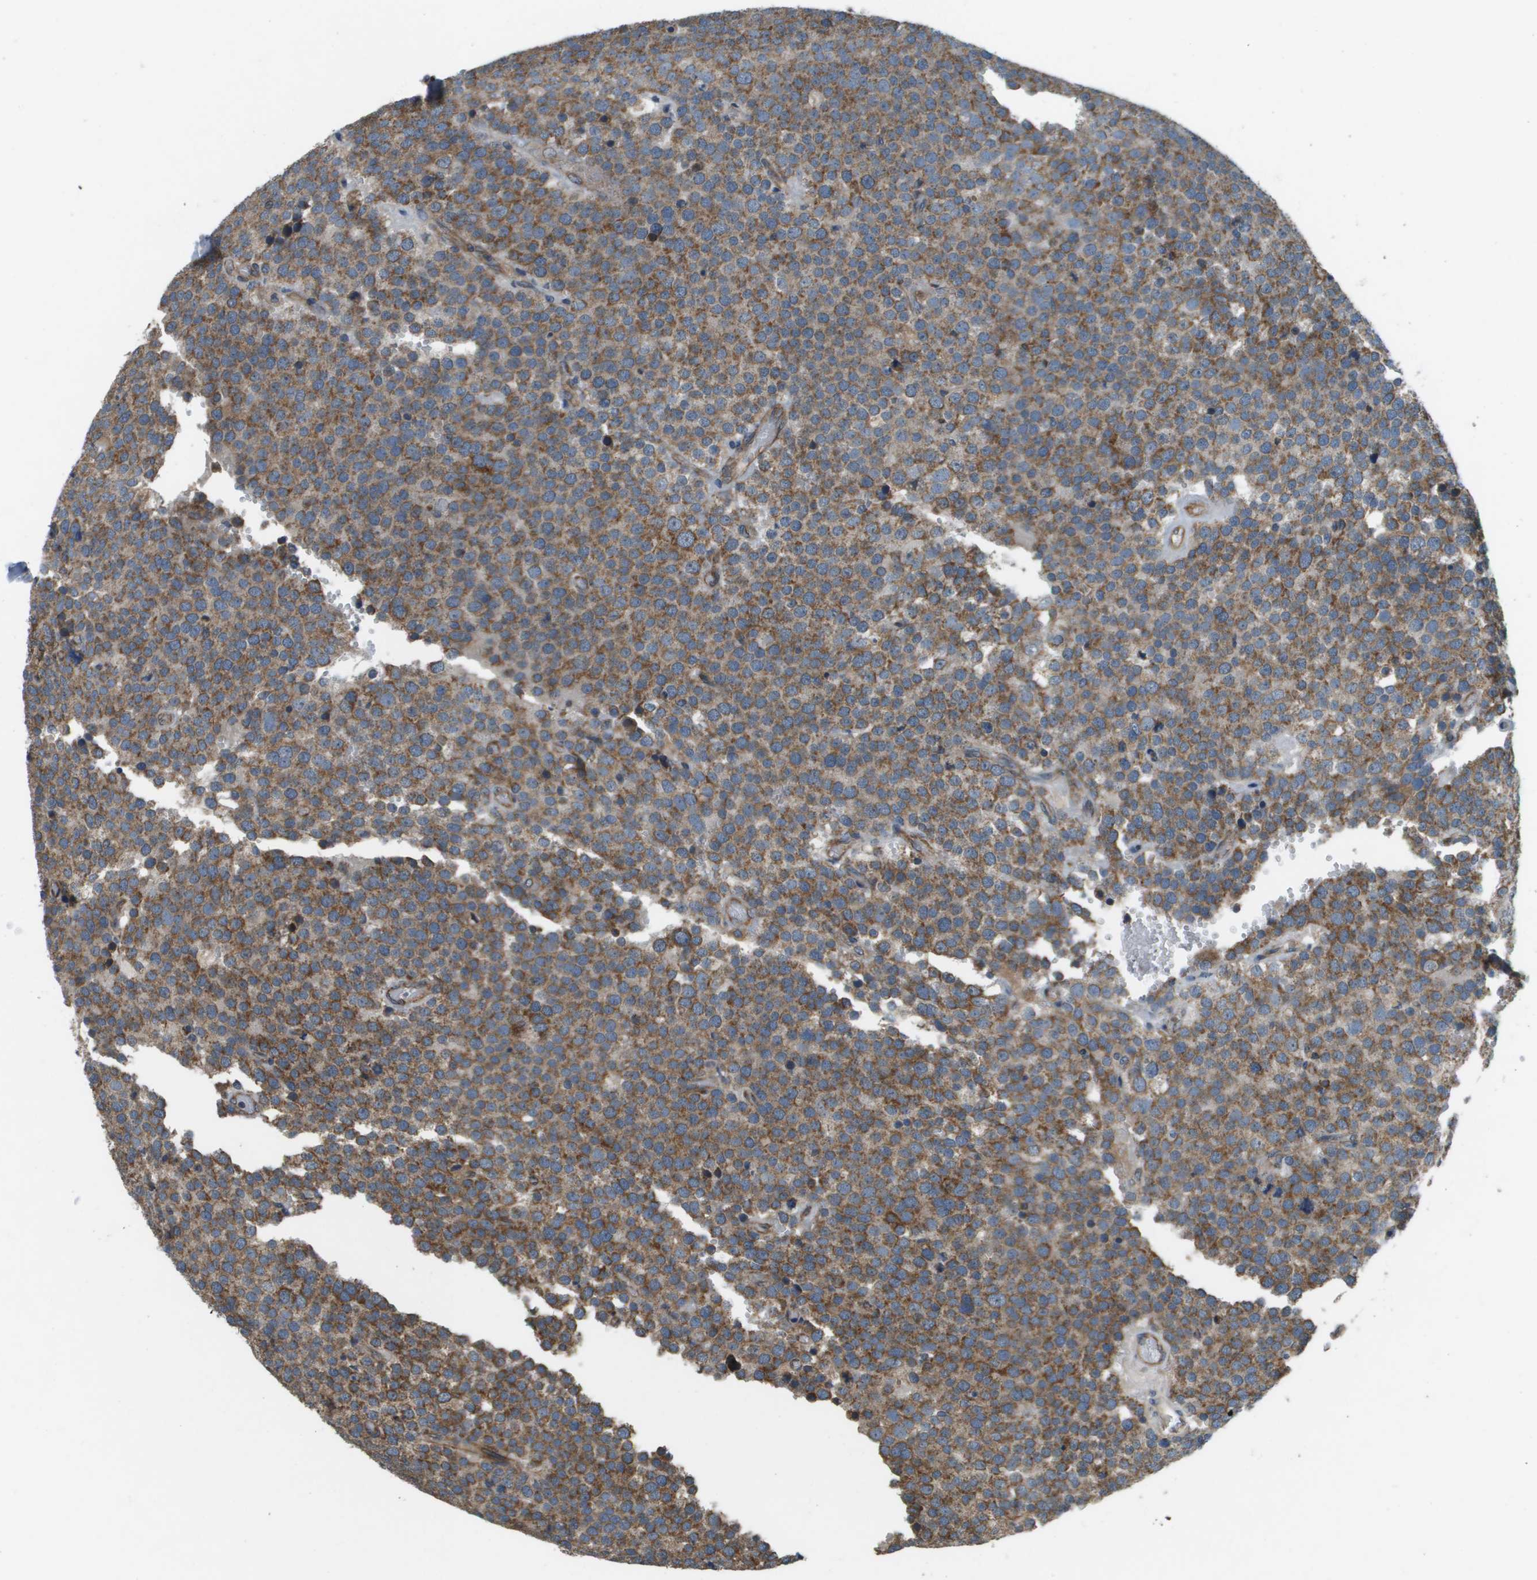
{"staining": {"intensity": "moderate", "quantity": "25%-75%", "location": "cytoplasmic/membranous"}, "tissue": "testis cancer", "cell_type": "Tumor cells", "image_type": "cancer", "snomed": [{"axis": "morphology", "description": "Normal tissue, NOS"}, {"axis": "morphology", "description": "Seminoma, NOS"}, {"axis": "topography", "description": "Testis"}], "caption": "About 25%-75% of tumor cells in testis seminoma exhibit moderate cytoplasmic/membranous protein positivity as visualized by brown immunohistochemical staining.", "gene": "SAMSN1", "patient": {"sex": "male", "age": 71}}